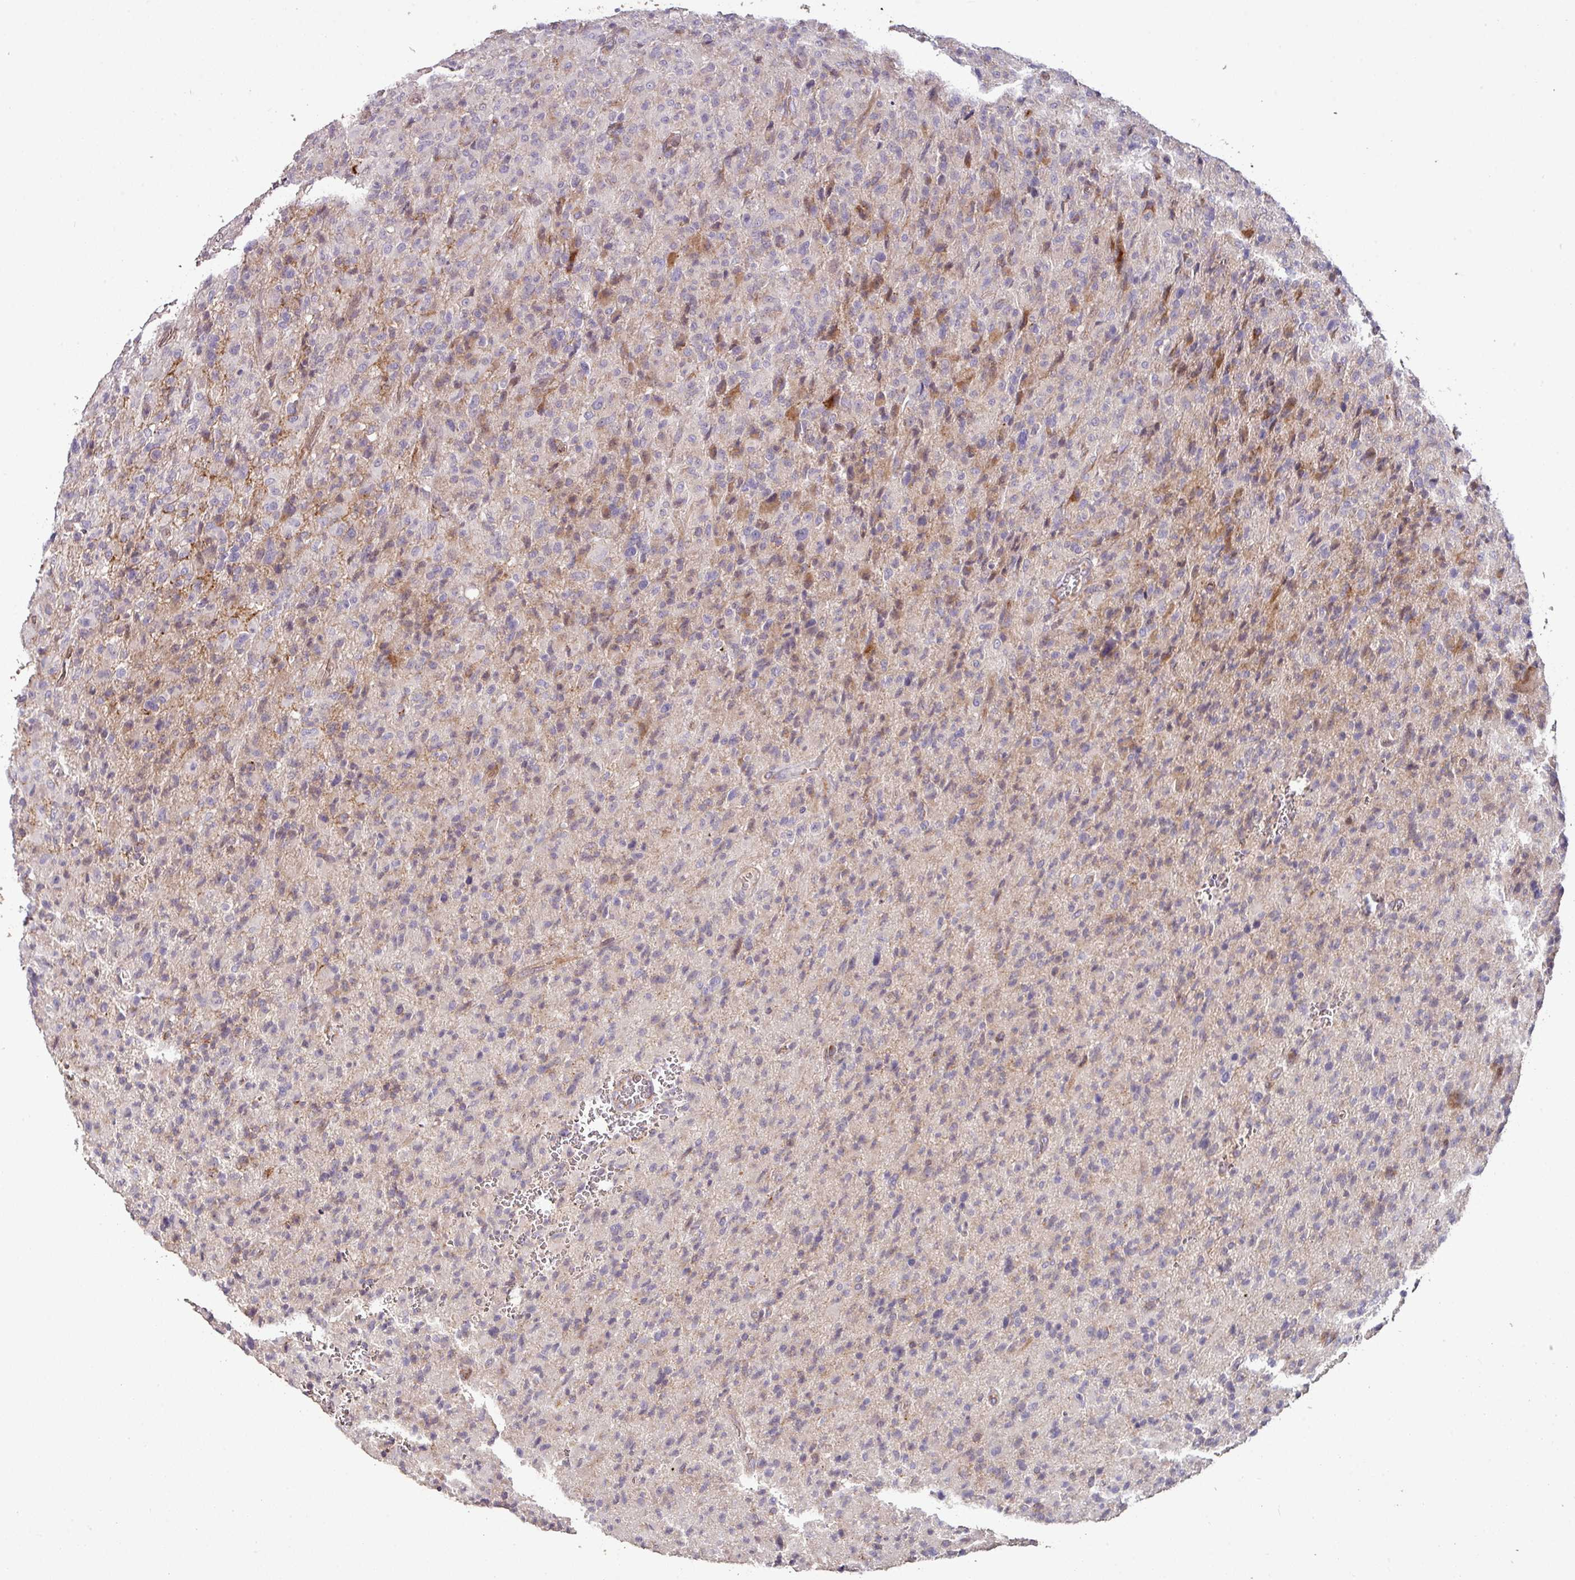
{"staining": {"intensity": "moderate", "quantity": "<25%", "location": "cytoplasmic/membranous,nuclear"}, "tissue": "glioma", "cell_type": "Tumor cells", "image_type": "cancer", "snomed": [{"axis": "morphology", "description": "Glioma, malignant, High grade"}, {"axis": "topography", "description": "Brain"}], "caption": "About <25% of tumor cells in human high-grade glioma (malignant) demonstrate moderate cytoplasmic/membranous and nuclear protein positivity as visualized by brown immunohistochemical staining.", "gene": "RPL23A", "patient": {"sex": "female", "age": 57}}